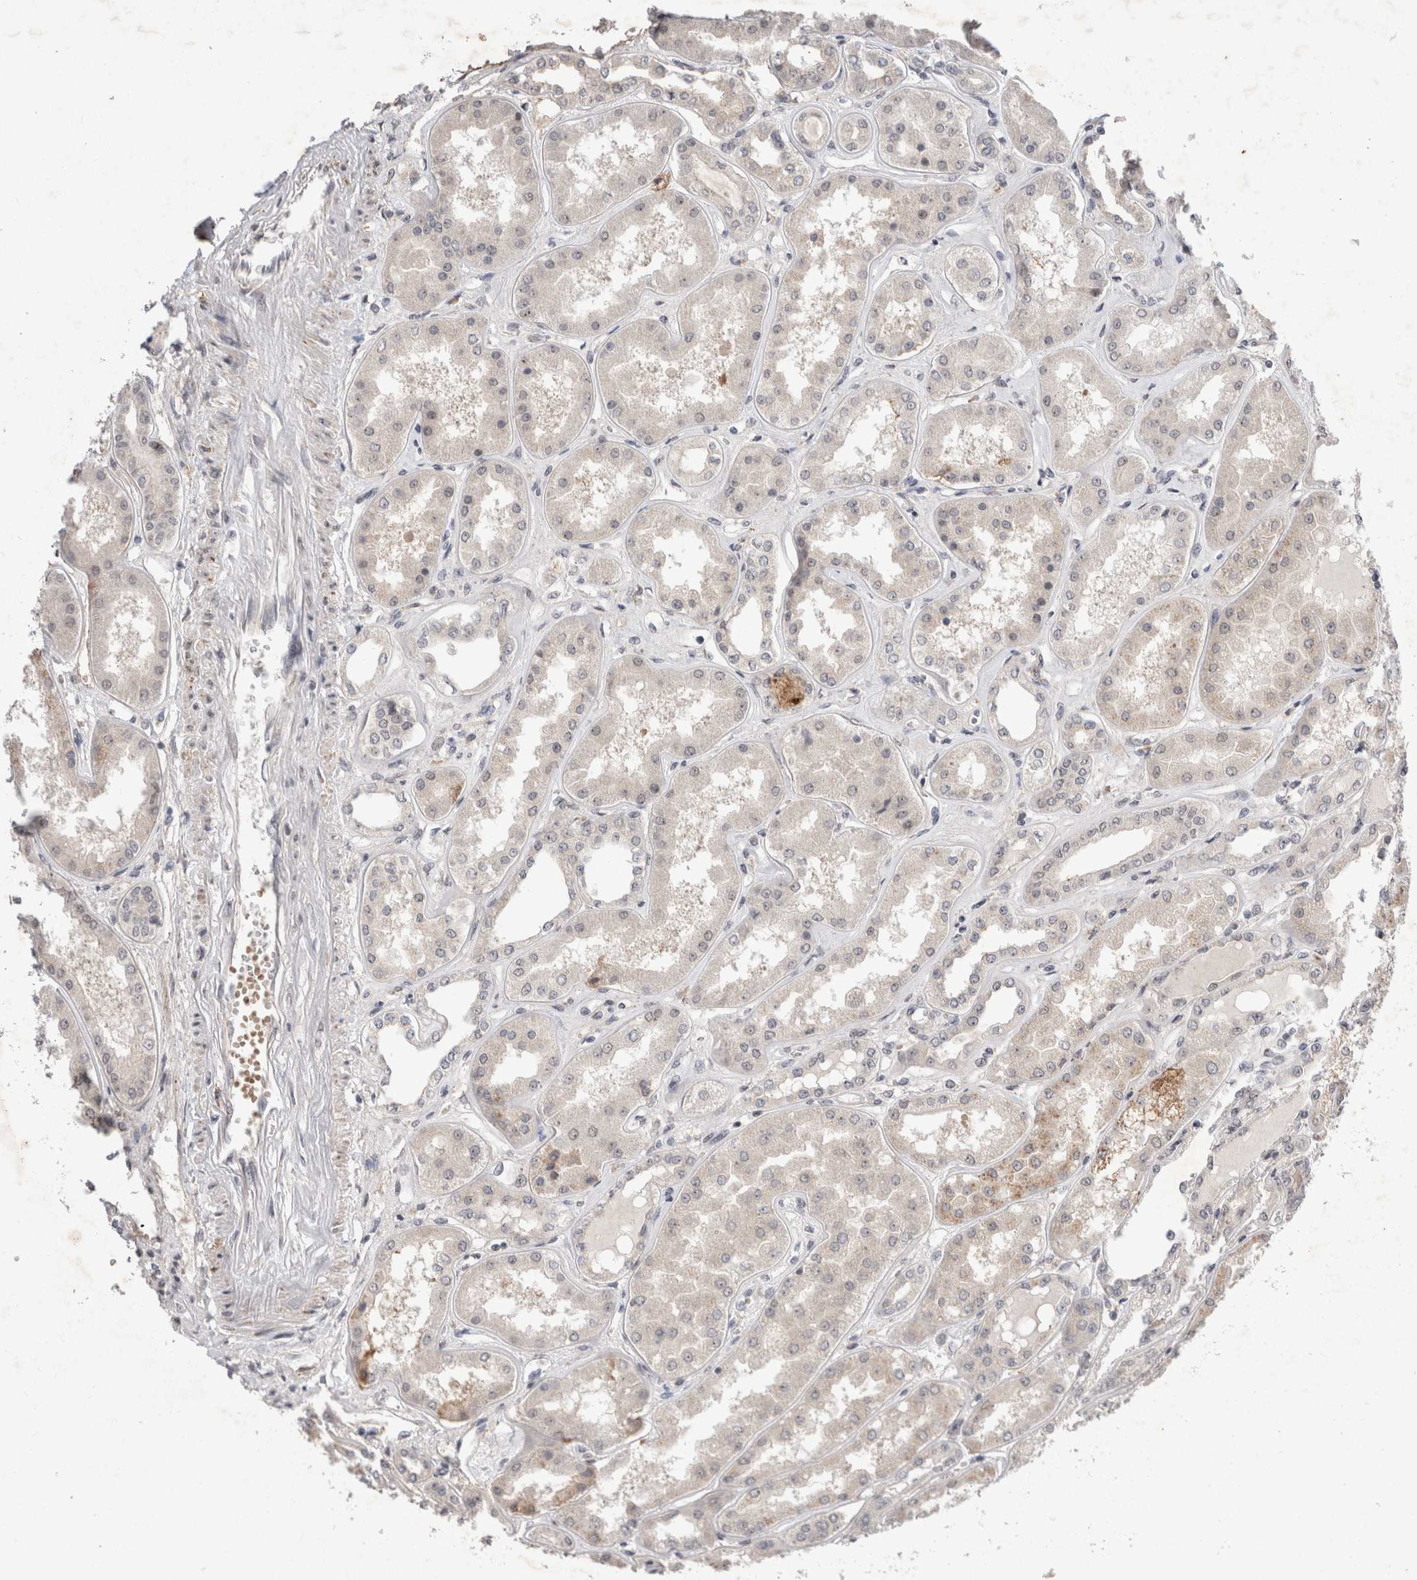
{"staining": {"intensity": "moderate", "quantity": "<25%", "location": "nuclear"}, "tissue": "kidney", "cell_type": "Cells in glomeruli", "image_type": "normal", "snomed": [{"axis": "morphology", "description": "Normal tissue, NOS"}, {"axis": "topography", "description": "Kidney"}], "caption": "Approximately <25% of cells in glomeruli in unremarkable kidney demonstrate moderate nuclear protein positivity as visualized by brown immunohistochemical staining.", "gene": "STK11", "patient": {"sex": "female", "age": 56}}